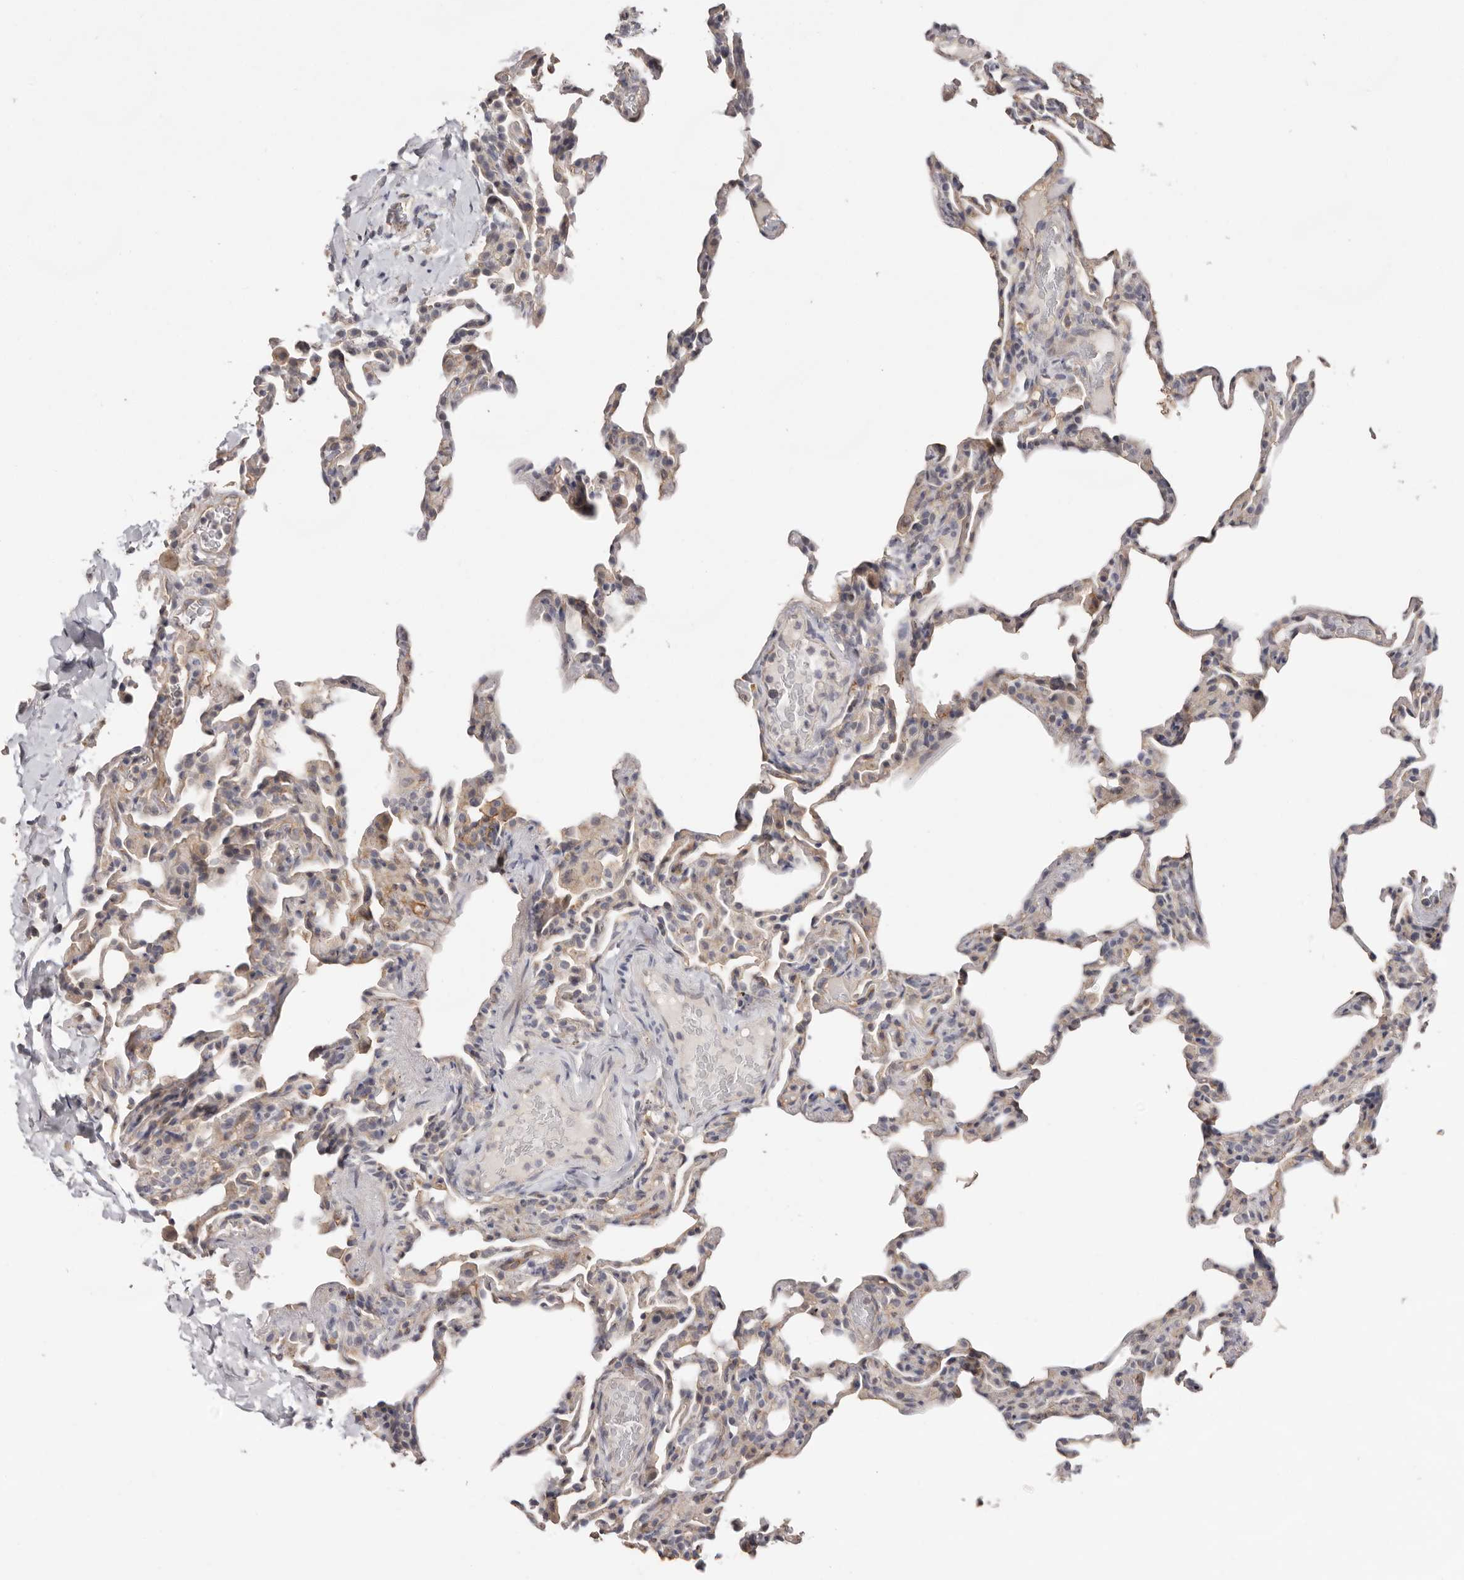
{"staining": {"intensity": "weak", "quantity": "<25%", "location": "cytoplasmic/membranous"}, "tissue": "lung", "cell_type": "Alveolar cells", "image_type": "normal", "snomed": [{"axis": "morphology", "description": "Normal tissue, NOS"}, {"axis": "topography", "description": "Lung"}], "caption": "A high-resolution histopathology image shows immunohistochemistry staining of normal lung, which displays no significant positivity in alveolar cells.", "gene": "MMACHC", "patient": {"sex": "male", "age": 20}}